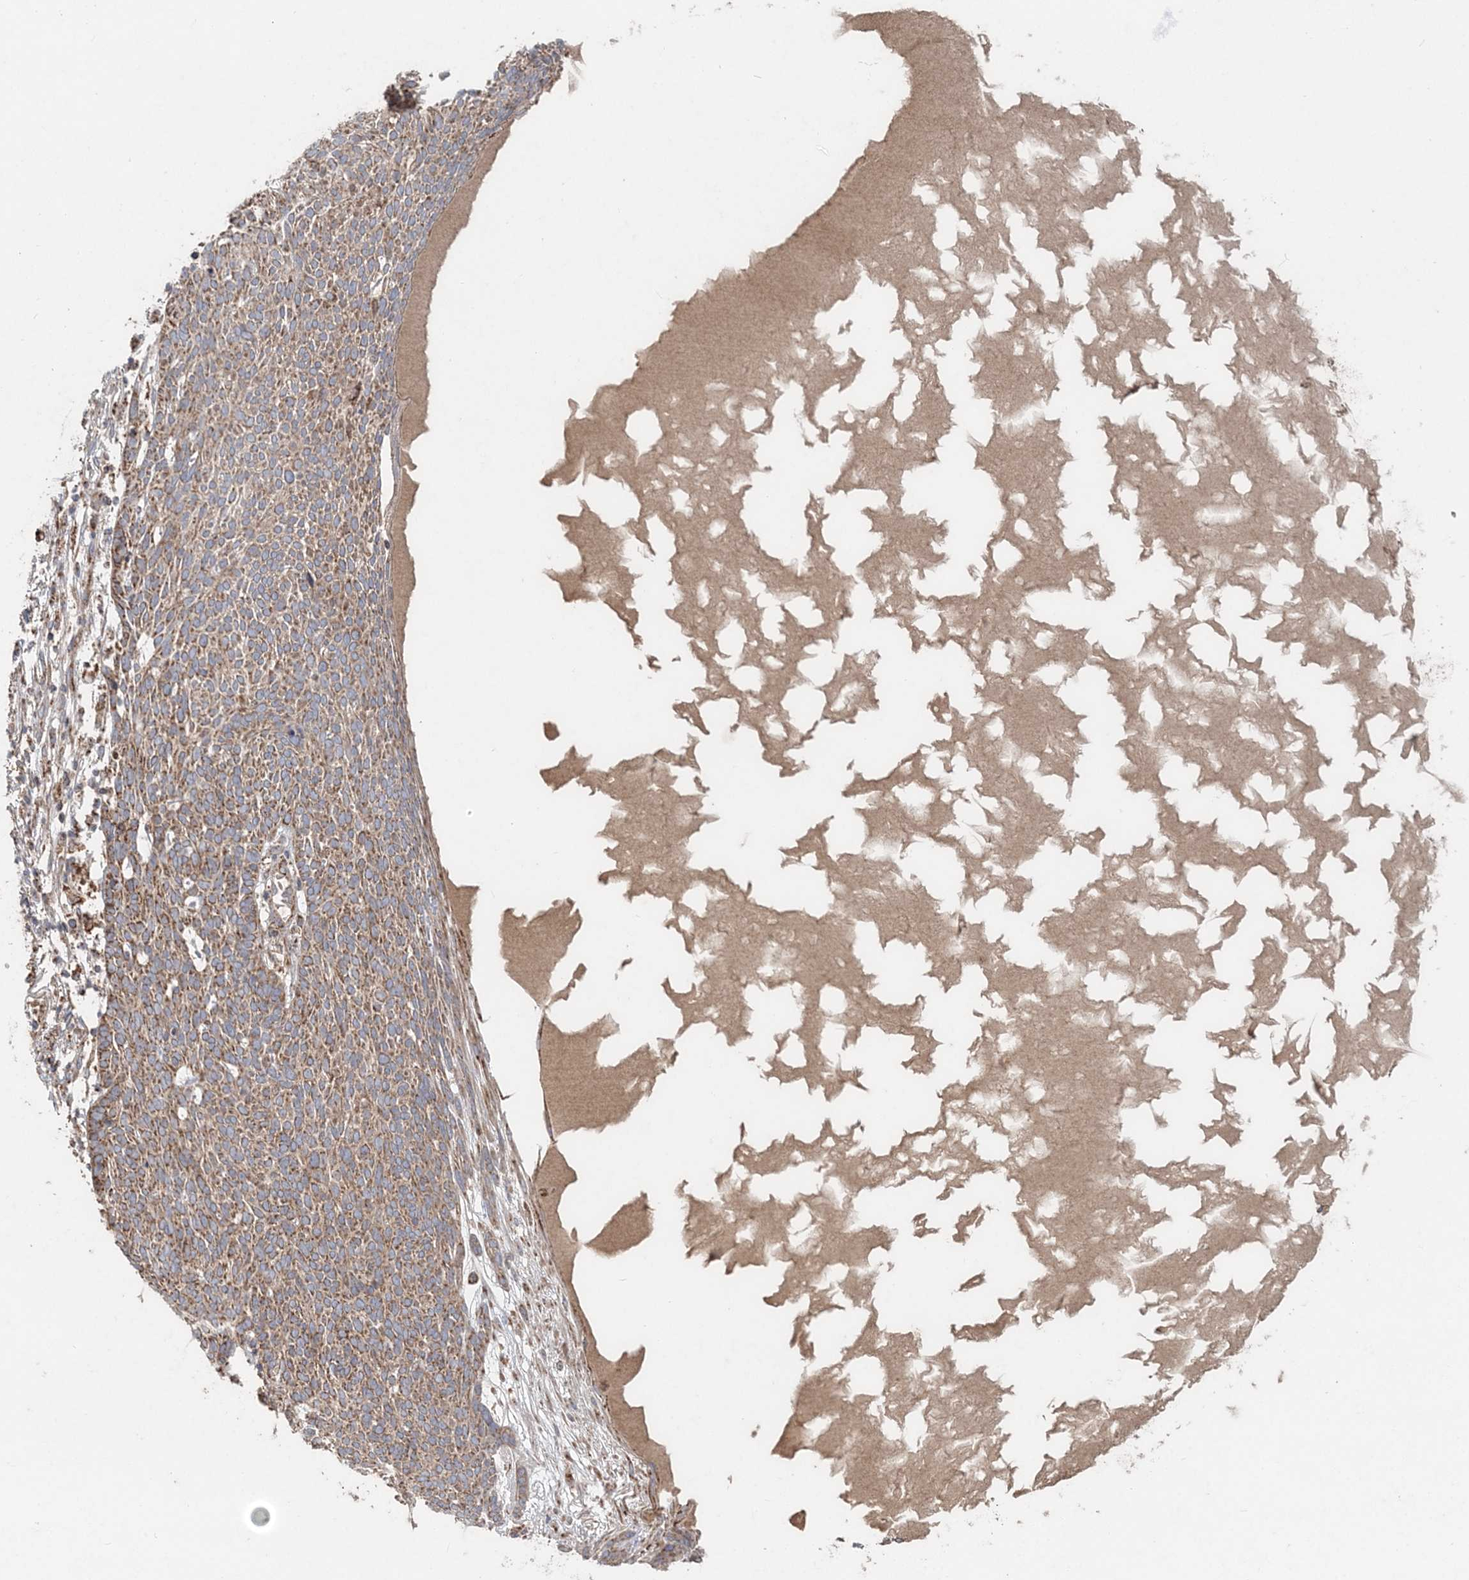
{"staining": {"intensity": "moderate", "quantity": ">75%", "location": "cytoplasmic/membranous"}, "tissue": "skin cancer", "cell_type": "Tumor cells", "image_type": "cancer", "snomed": [{"axis": "morphology", "description": "Squamous cell carcinoma, NOS"}, {"axis": "topography", "description": "Skin"}], "caption": "Protein staining displays moderate cytoplasmic/membranous positivity in about >75% of tumor cells in skin cancer.", "gene": "LRPPRC", "patient": {"sex": "female", "age": 90}}